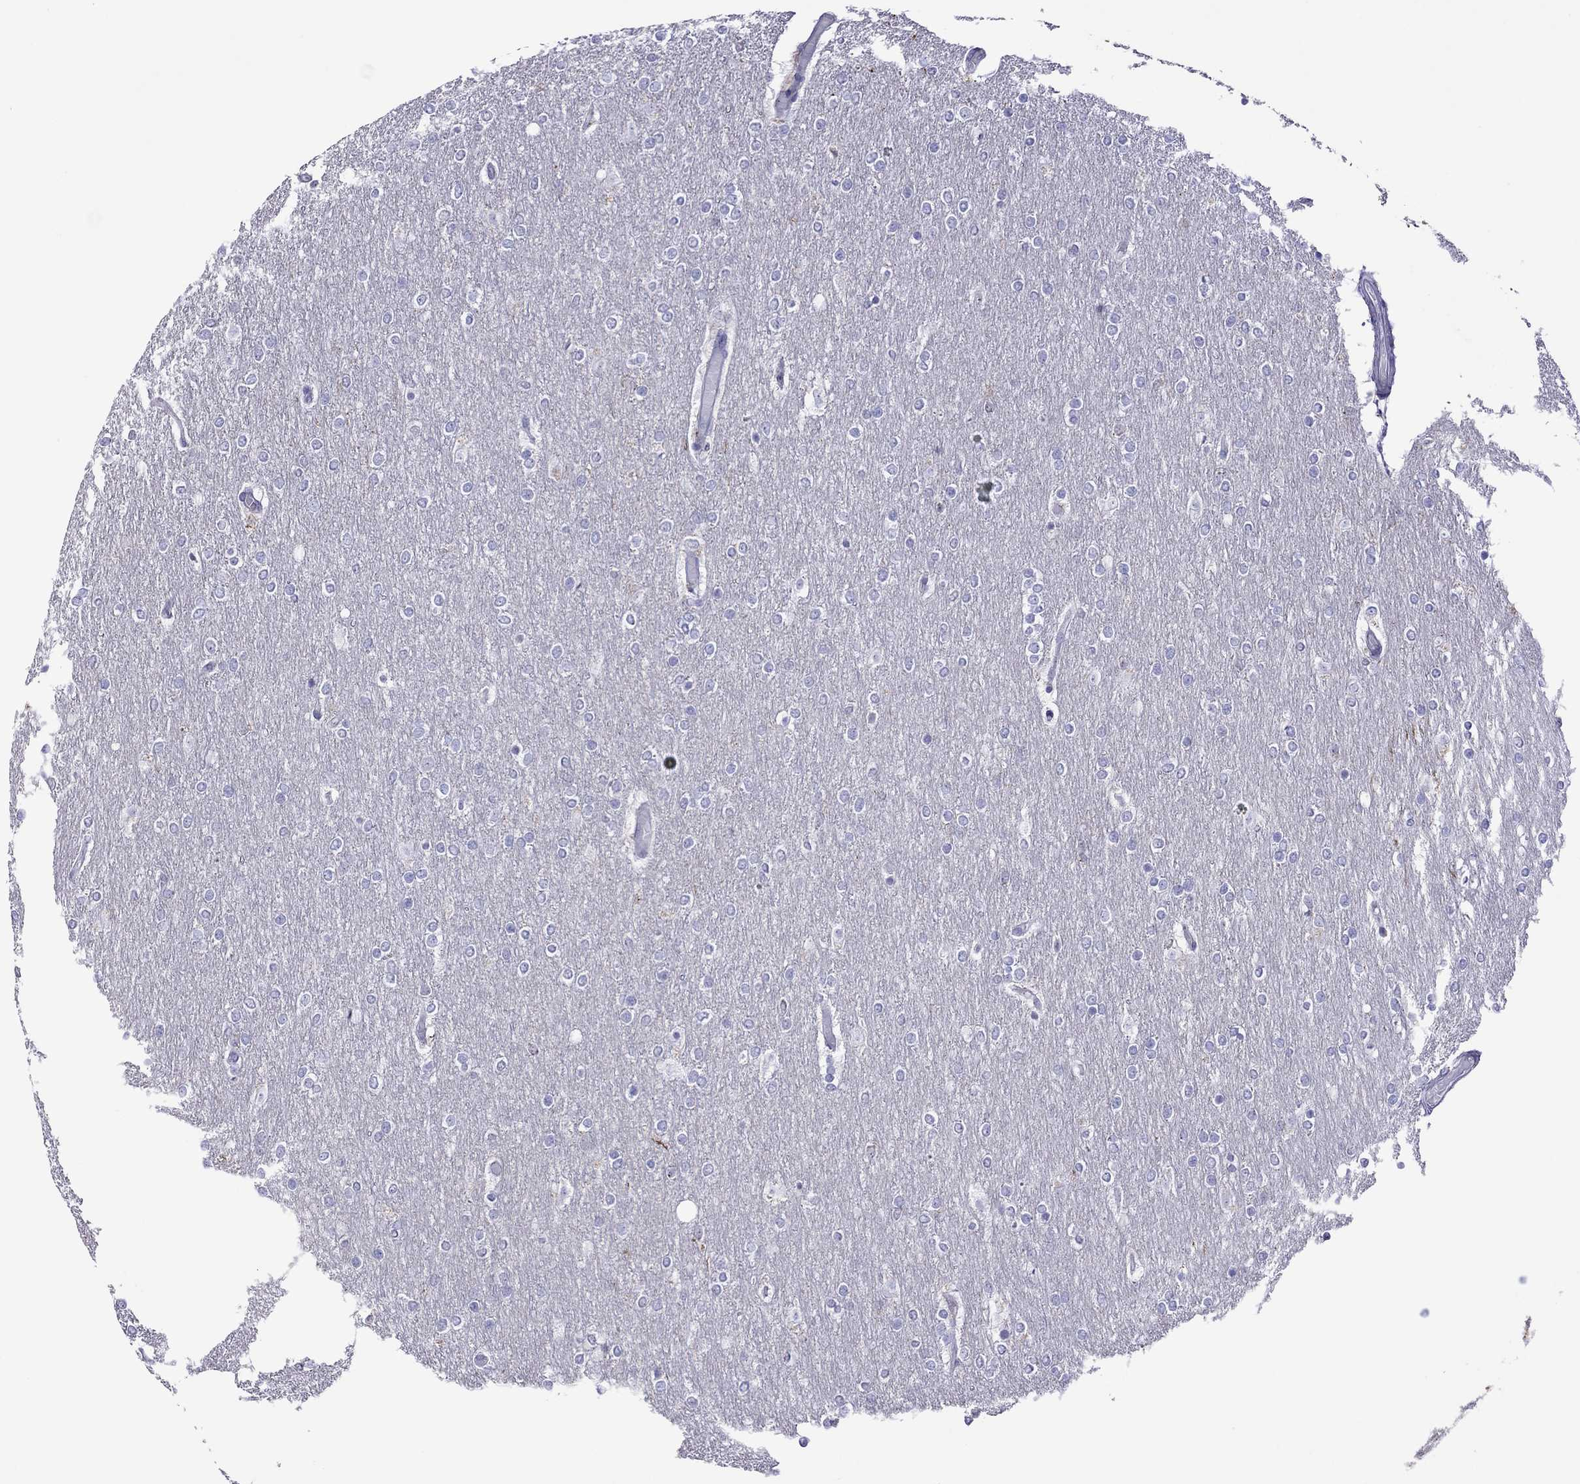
{"staining": {"intensity": "negative", "quantity": "none", "location": "none"}, "tissue": "glioma", "cell_type": "Tumor cells", "image_type": "cancer", "snomed": [{"axis": "morphology", "description": "Glioma, malignant, High grade"}, {"axis": "topography", "description": "Brain"}], "caption": "Malignant glioma (high-grade) stained for a protein using immunohistochemistry (IHC) demonstrates no positivity tumor cells.", "gene": "MPZ", "patient": {"sex": "female", "age": 61}}